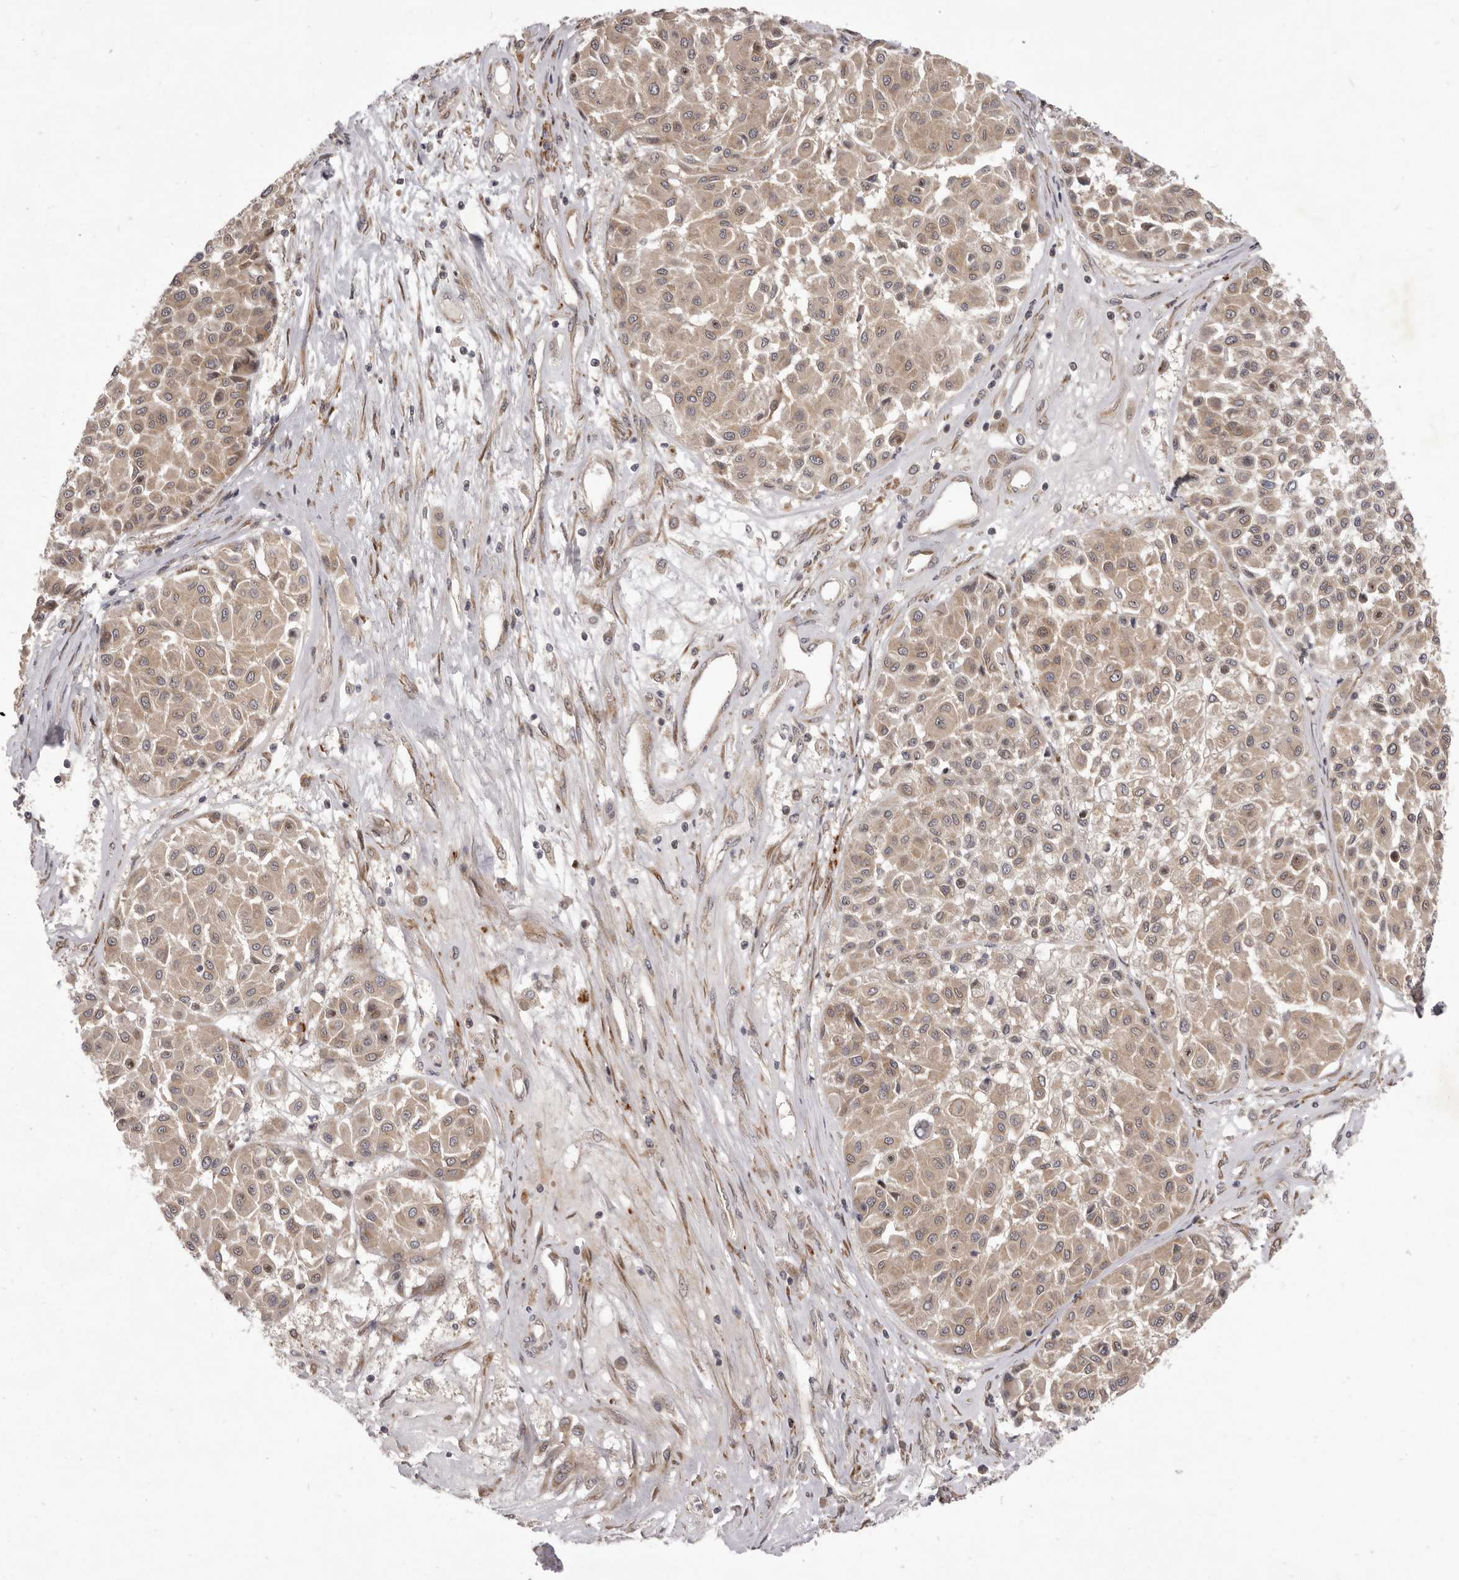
{"staining": {"intensity": "weak", "quantity": ">75%", "location": "cytoplasmic/membranous"}, "tissue": "melanoma", "cell_type": "Tumor cells", "image_type": "cancer", "snomed": [{"axis": "morphology", "description": "Malignant melanoma, Metastatic site"}, {"axis": "topography", "description": "Soft tissue"}], "caption": "Weak cytoplasmic/membranous positivity is present in about >75% of tumor cells in melanoma.", "gene": "TBC1D8B", "patient": {"sex": "male", "age": 41}}